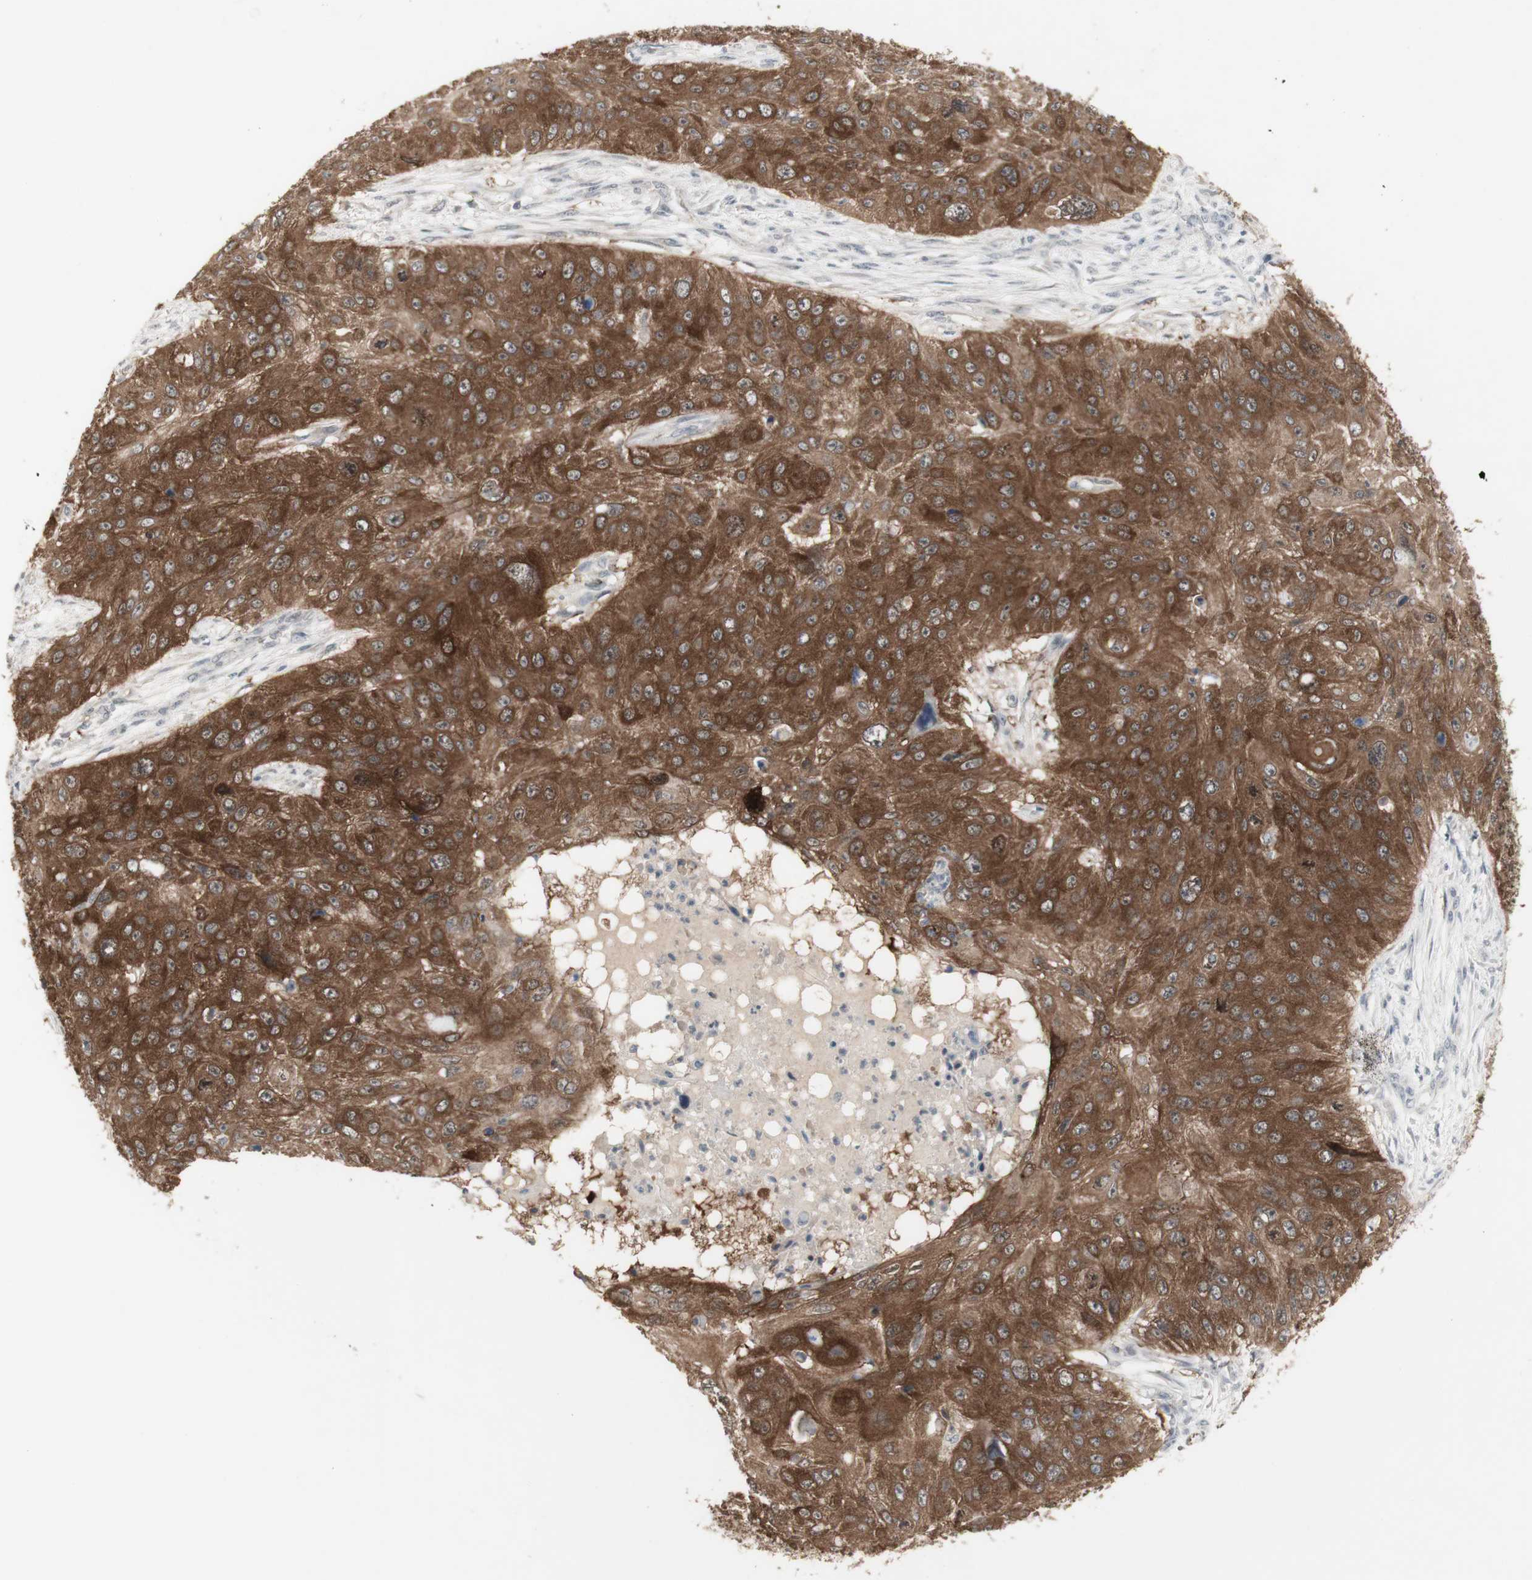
{"staining": {"intensity": "strong", "quantity": ">75%", "location": "cytoplasmic/membranous"}, "tissue": "skin cancer", "cell_type": "Tumor cells", "image_type": "cancer", "snomed": [{"axis": "morphology", "description": "Squamous cell carcinoma, NOS"}, {"axis": "topography", "description": "Skin"}], "caption": "Protein staining of squamous cell carcinoma (skin) tissue demonstrates strong cytoplasmic/membranous staining in about >75% of tumor cells.", "gene": "C1orf116", "patient": {"sex": "female", "age": 80}}